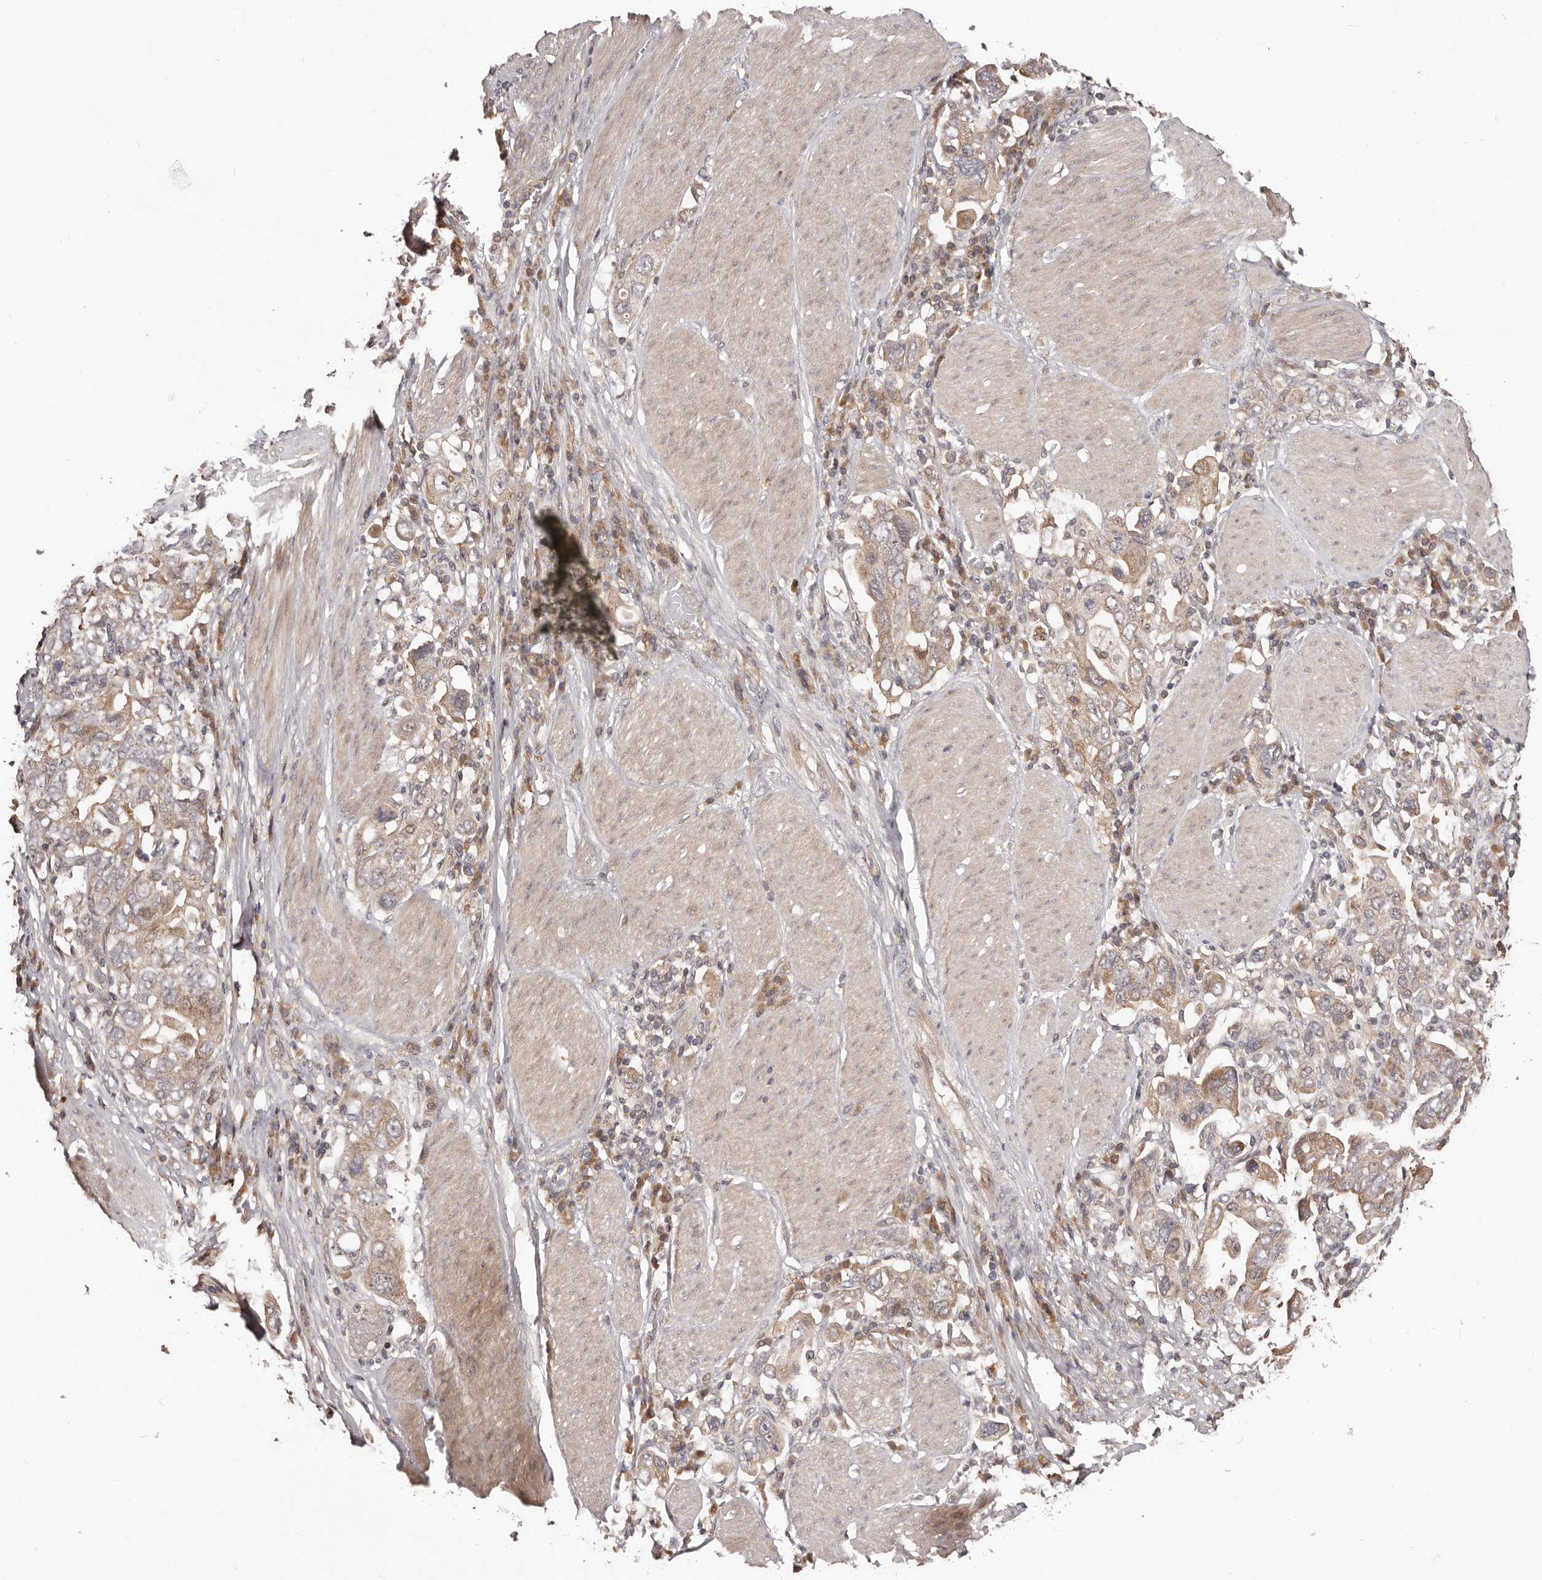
{"staining": {"intensity": "weak", "quantity": ">75%", "location": "cytoplasmic/membranous"}, "tissue": "stomach cancer", "cell_type": "Tumor cells", "image_type": "cancer", "snomed": [{"axis": "morphology", "description": "Adenocarcinoma, NOS"}, {"axis": "topography", "description": "Stomach, upper"}], "caption": "Weak cytoplasmic/membranous protein staining is seen in about >75% of tumor cells in stomach cancer (adenocarcinoma).", "gene": "MDP1", "patient": {"sex": "male", "age": 62}}